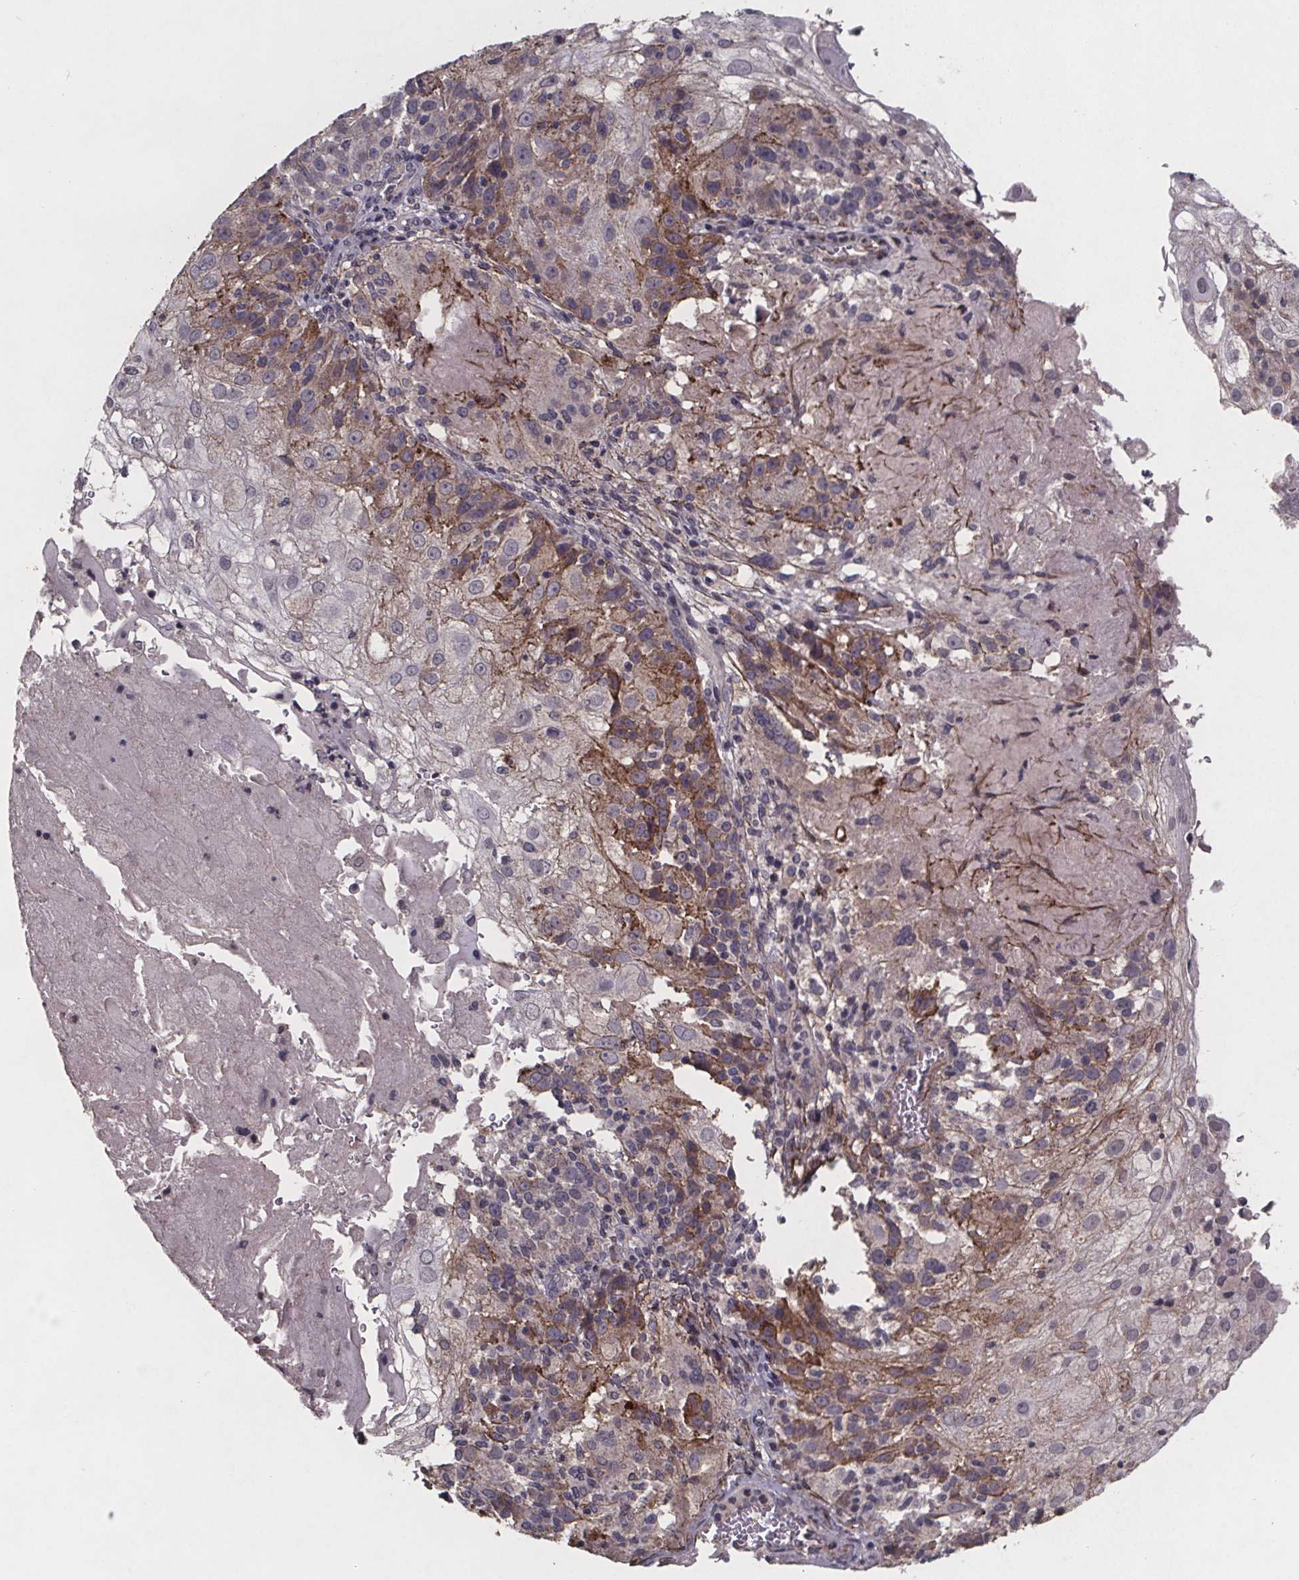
{"staining": {"intensity": "moderate", "quantity": "<25%", "location": "cytoplasmic/membranous"}, "tissue": "skin cancer", "cell_type": "Tumor cells", "image_type": "cancer", "snomed": [{"axis": "morphology", "description": "Normal tissue, NOS"}, {"axis": "morphology", "description": "Squamous cell carcinoma, NOS"}, {"axis": "topography", "description": "Skin"}], "caption": "Skin cancer (squamous cell carcinoma) was stained to show a protein in brown. There is low levels of moderate cytoplasmic/membranous positivity in about <25% of tumor cells. (Brightfield microscopy of DAB IHC at high magnification).", "gene": "PALLD", "patient": {"sex": "female", "age": 83}}